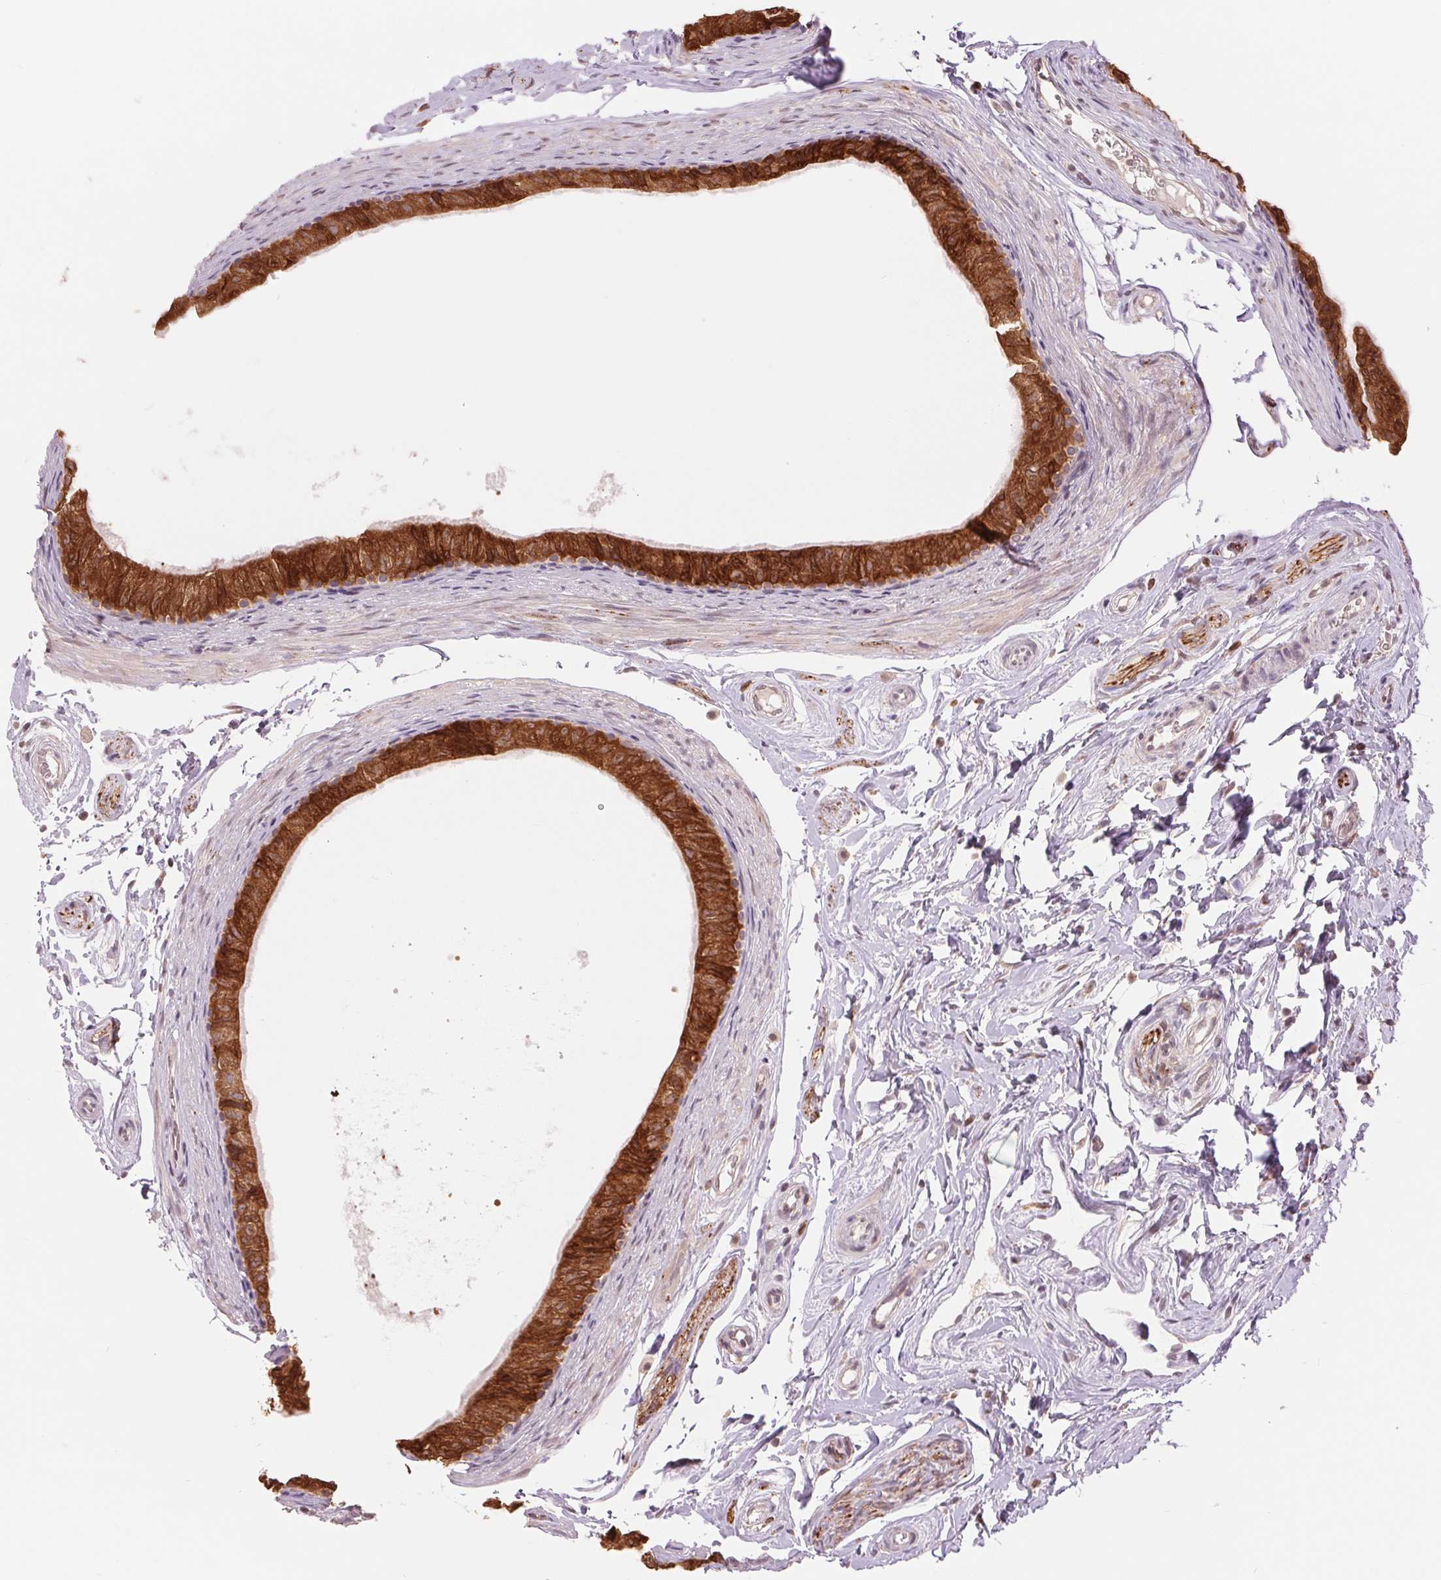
{"staining": {"intensity": "strong", "quantity": ">75%", "location": "cytoplasmic/membranous"}, "tissue": "epididymis", "cell_type": "Glandular cells", "image_type": "normal", "snomed": [{"axis": "morphology", "description": "Normal tissue, NOS"}, {"axis": "topography", "description": "Epididymis"}], "caption": "Protein analysis of unremarkable epididymis shows strong cytoplasmic/membranous positivity in about >75% of glandular cells.", "gene": "TECR", "patient": {"sex": "male", "age": 45}}